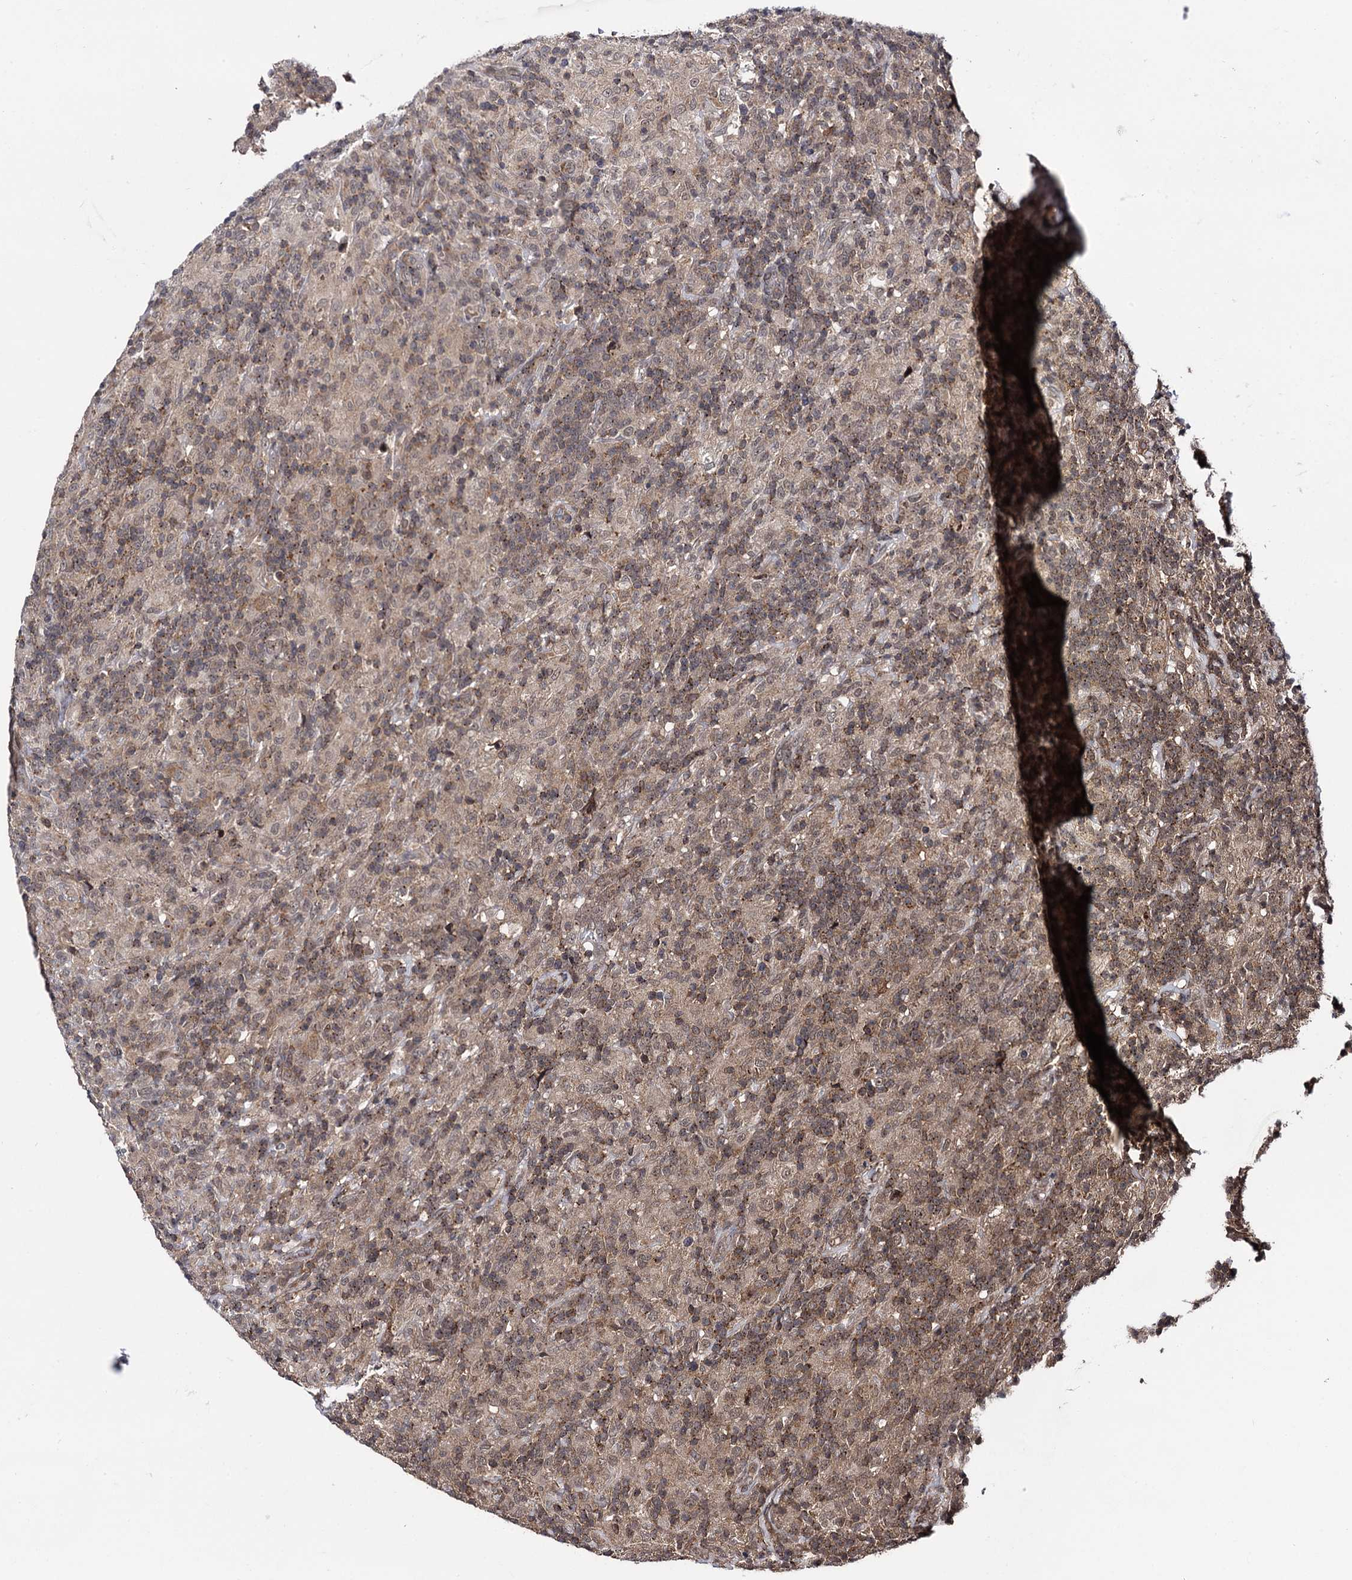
{"staining": {"intensity": "weak", "quantity": ">75%", "location": "cytoplasmic/membranous"}, "tissue": "lymphoma", "cell_type": "Tumor cells", "image_type": "cancer", "snomed": [{"axis": "morphology", "description": "Hodgkin's disease, NOS"}, {"axis": "topography", "description": "Lymph node"}], "caption": "Brown immunohistochemical staining in lymphoma demonstrates weak cytoplasmic/membranous staining in about >75% of tumor cells.", "gene": "MICAL2", "patient": {"sex": "male", "age": 70}}